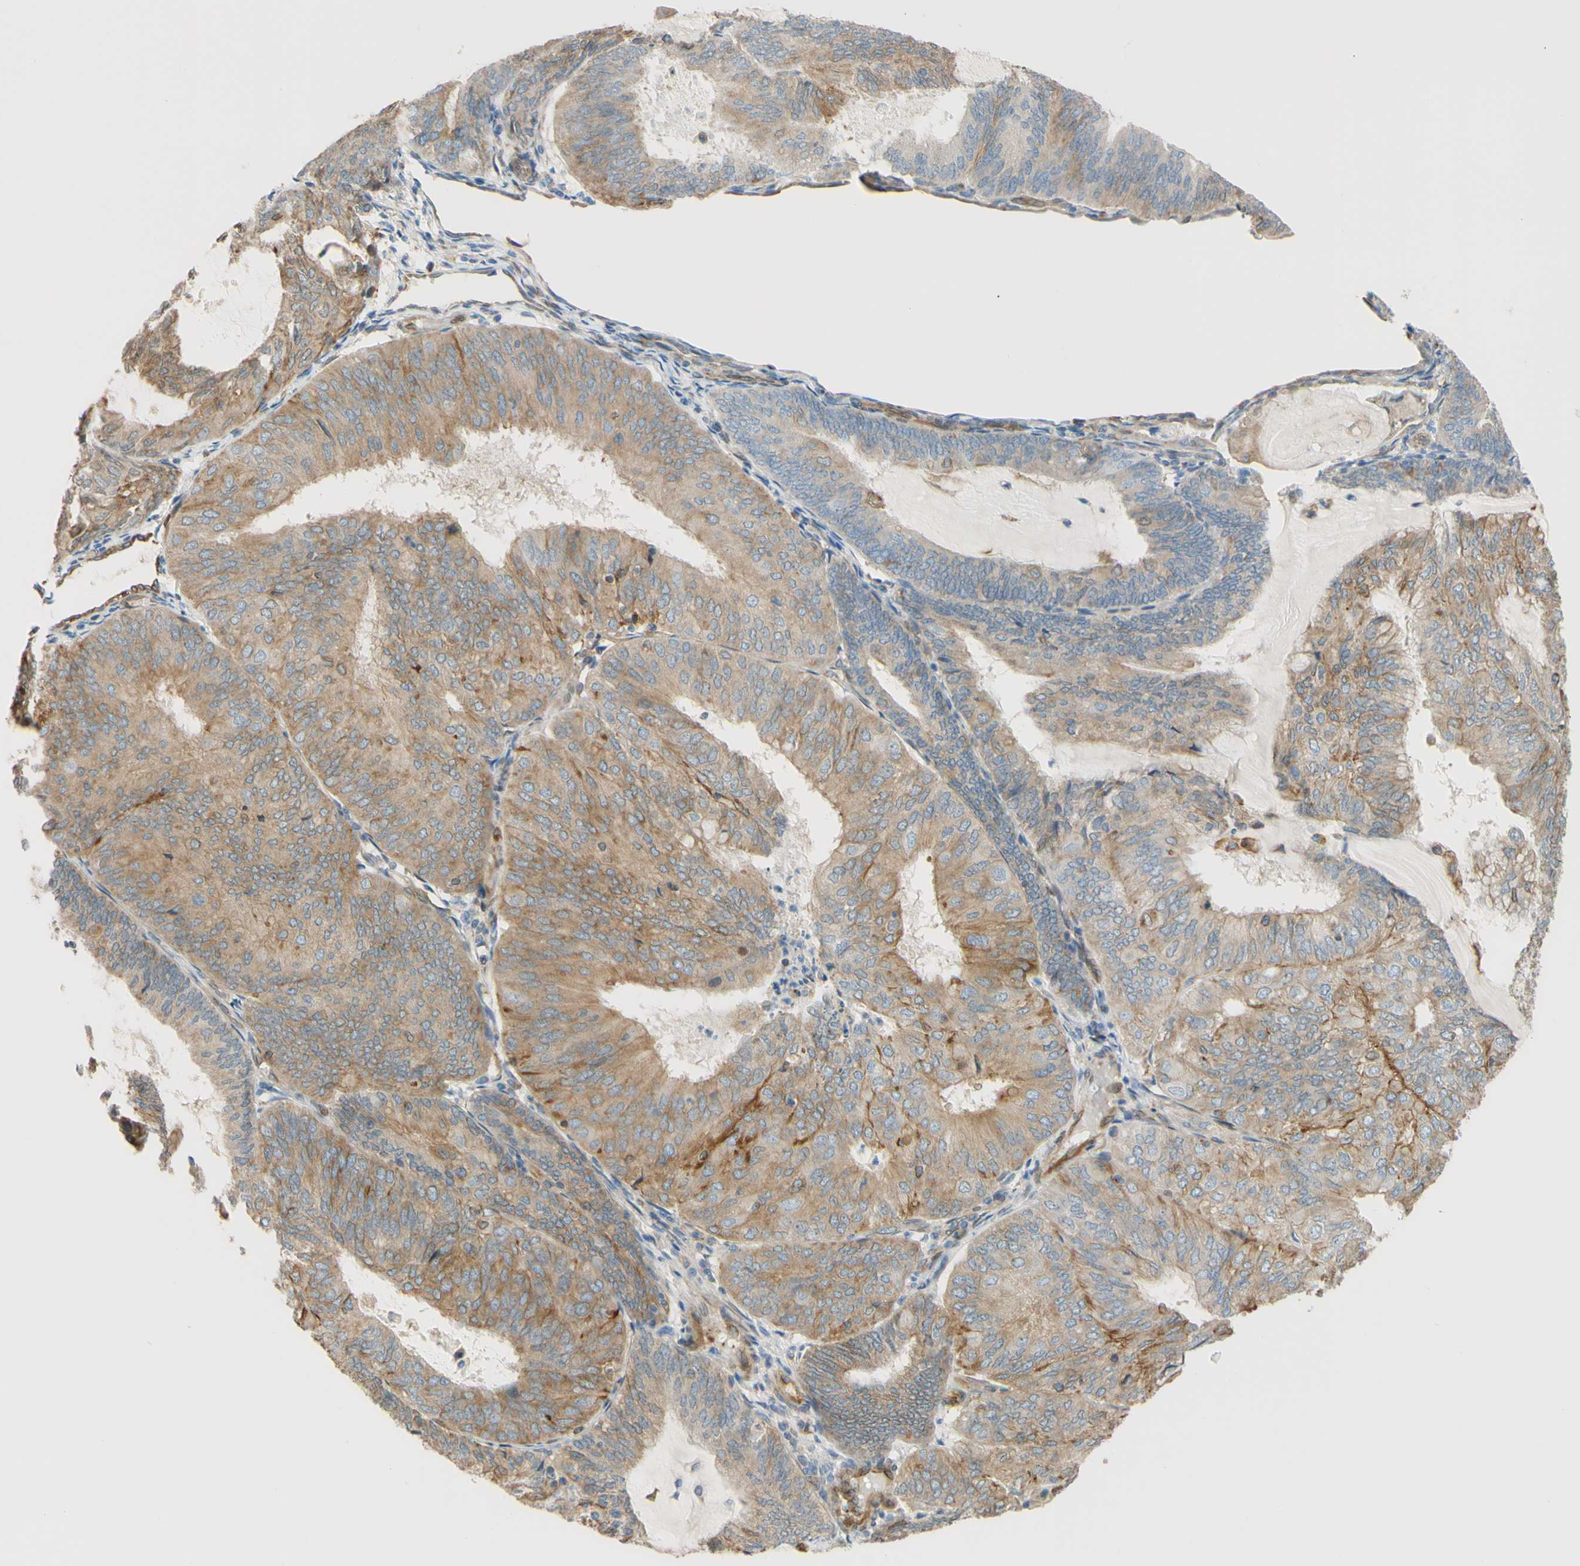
{"staining": {"intensity": "moderate", "quantity": "25%-75%", "location": "cytoplasmic/membranous"}, "tissue": "endometrial cancer", "cell_type": "Tumor cells", "image_type": "cancer", "snomed": [{"axis": "morphology", "description": "Adenocarcinoma, NOS"}, {"axis": "topography", "description": "Endometrium"}], "caption": "Immunohistochemical staining of human endometrial cancer (adenocarcinoma) shows medium levels of moderate cytoplasmic/membranous protein staining in approximately 25%-75% of tumor cells.", "gene": "ENDOD1", "patient": {"sex": "female", "age": 81}}